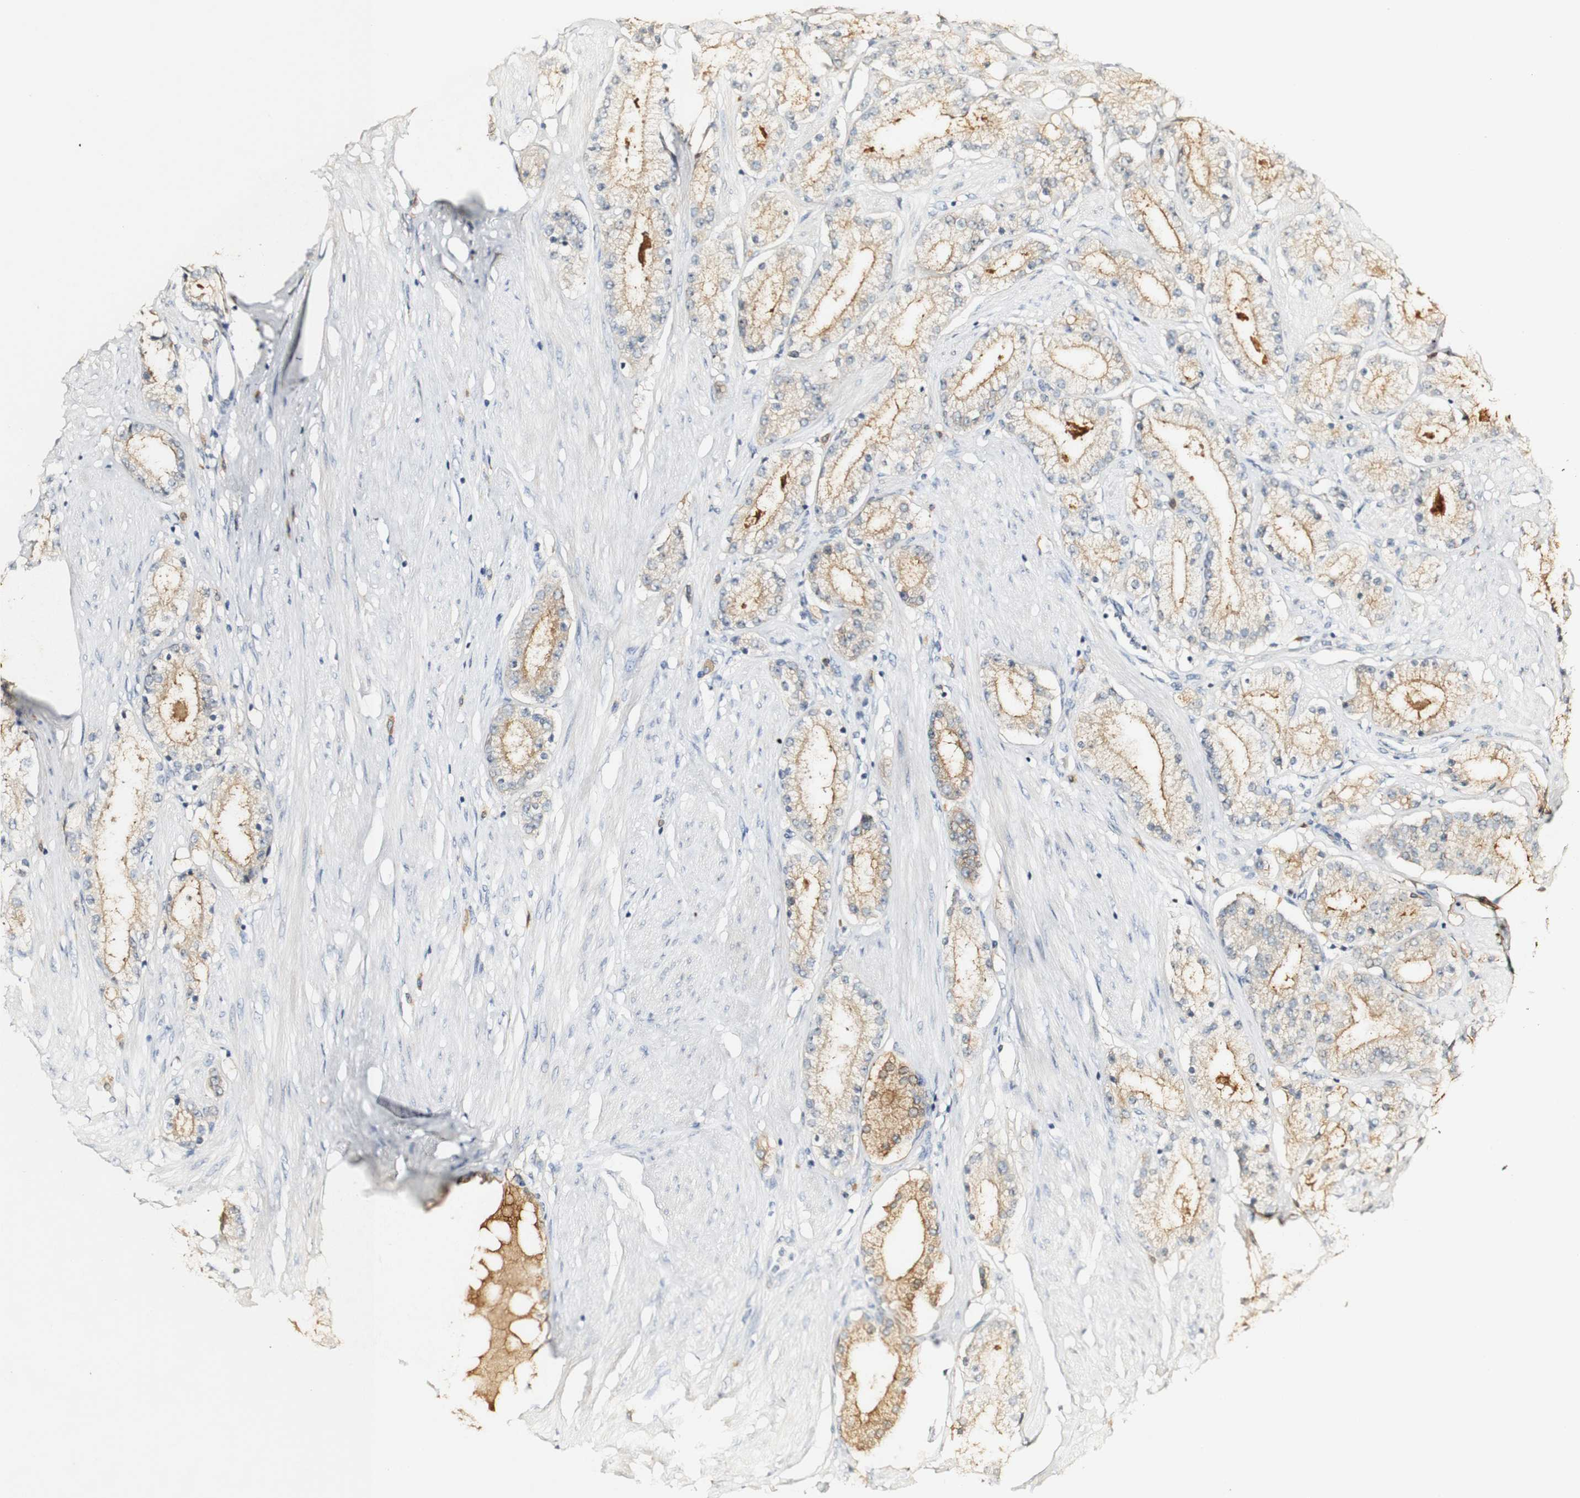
{"staining": {"intensity": "weak", "quantity": ">75%", "location": "cytoplasmic/membranous"}, "tissue": "prostate cancer", "cell_type": "Tumor cells", "image_type": "cancer", "snomed": [{"axis": "morphology", "description": "Adenocarcinoma, Low grade"}, {"axis": "topography", "description": "Prostate"}], "caption": "Immunohistochemistry (DAB (3,3'-diaminobenzidine)) staining of human prostate cancer (low-grade adenocarcinoma) displays weak cytoplasmic/membranous protein expression in about >75% of tumor cells. (DAB (3,3'-diaminobenzidine) IHC, brown staining for protein, blue staining for nuclei).", "gene": "SYT7", "patient": {"sex": "male", "age": 63}}